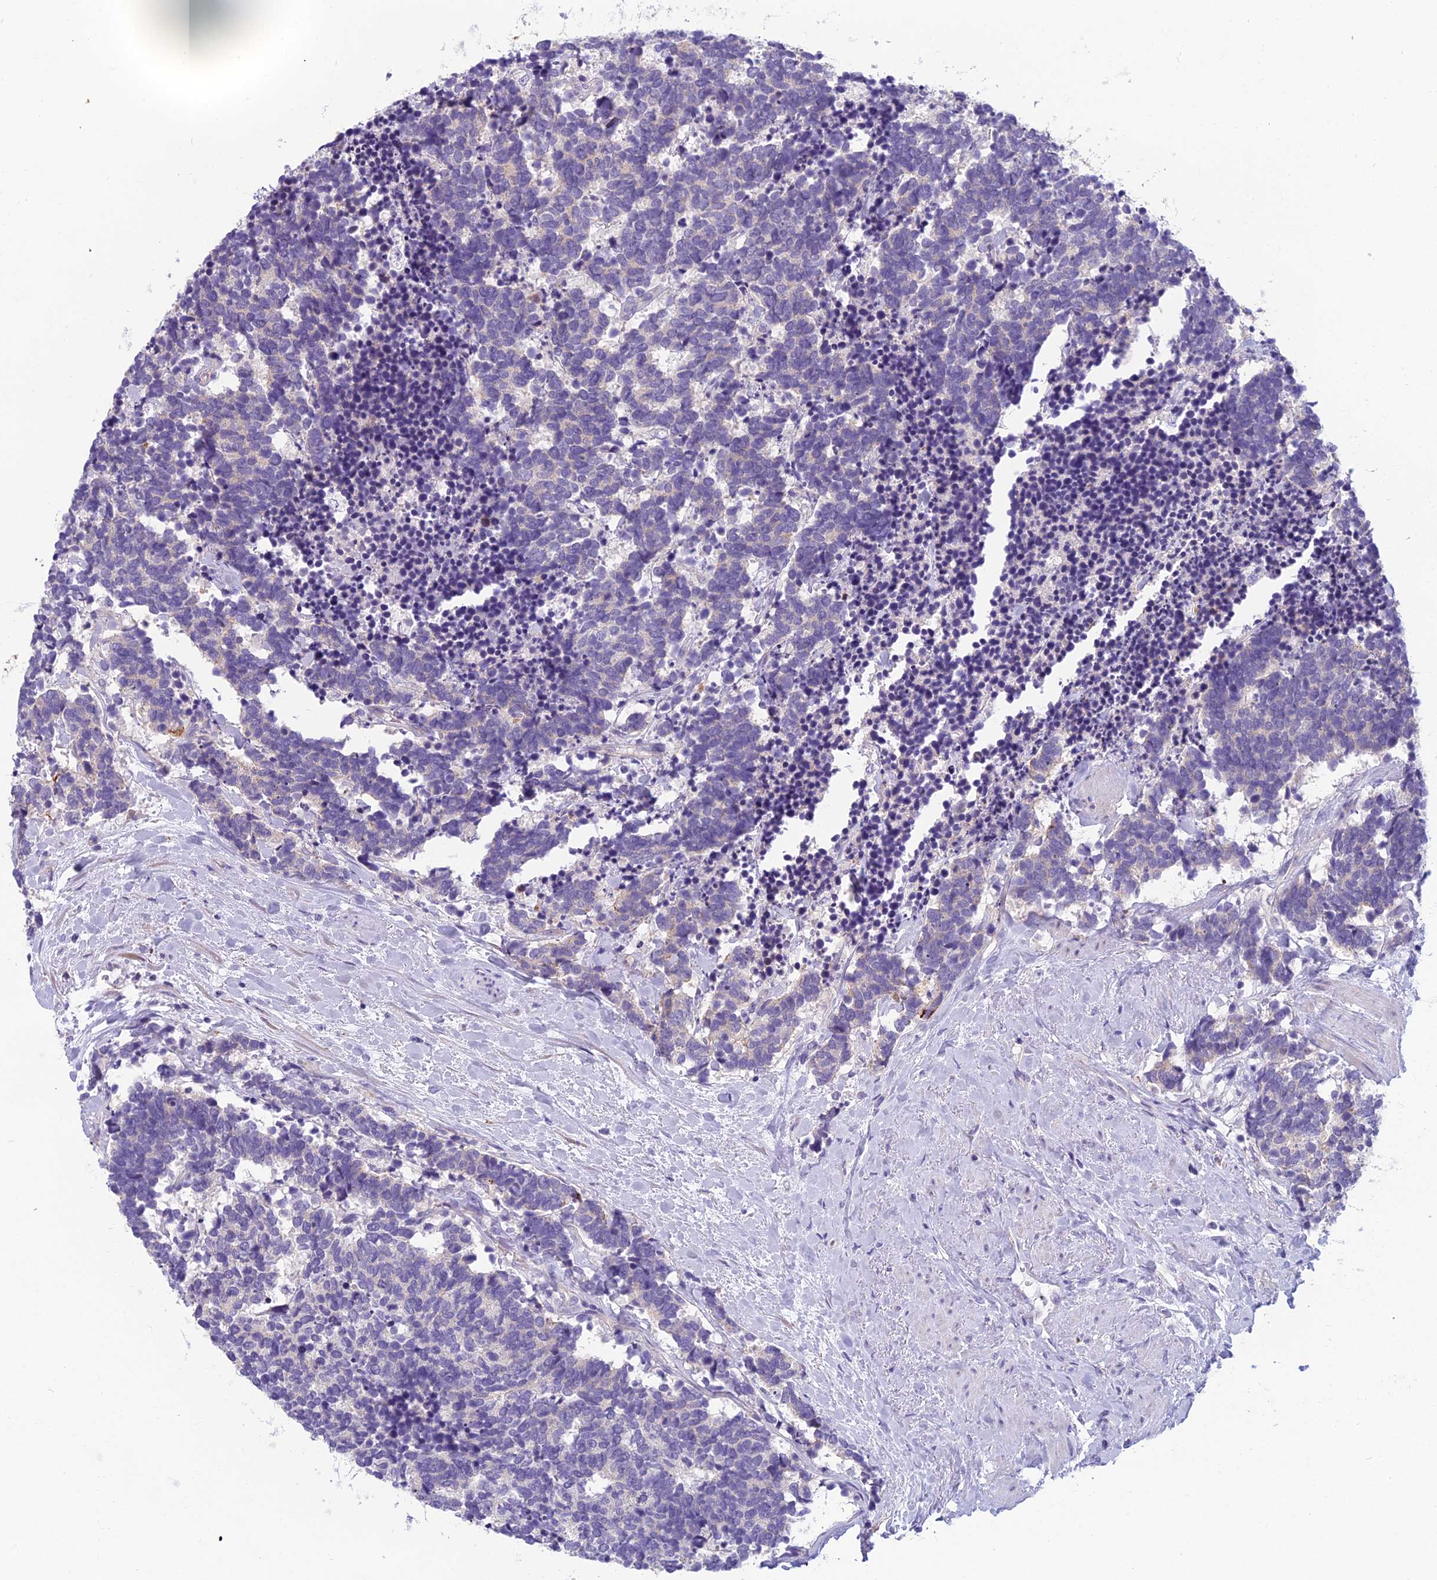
{"staining": {"intensity": "negative", "quantity": "none", "location": "none"}, "tissue": "carcinoid", "cell_type": "Tumor cells", "image_type": "cancer", "snomed": [{"axis": "morphology", "description": "Carcinoma, NOS"}, {"axis": "morphology", "description": "Carcinoid, malignant, NOS"}, {"axis": "topography", "description": "Prostate"}], "caption": "IHC micrograph of human carcinoid stained for a protein (brown), which demonstrates no staining in tumor cells.", "gene": "RBM41", "patient": {"sex": "male", "age": 57}}